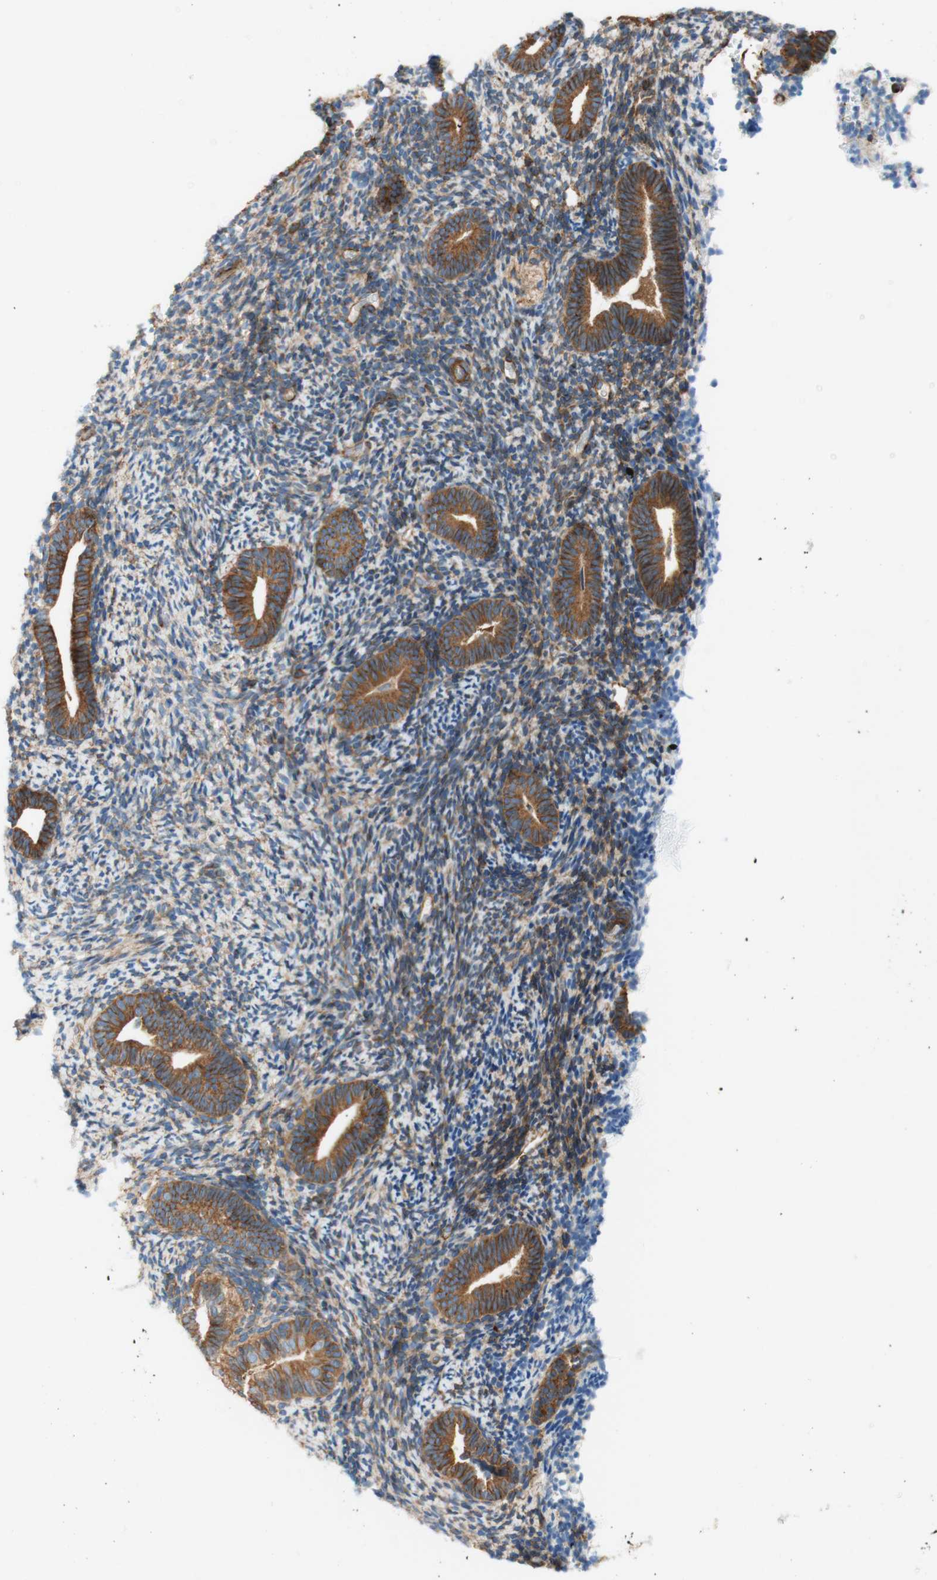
{"staining": {"intensity": "moderate", "quantity": ">75%", "location": "cytoplasmic/membranous"}, "tissue": "endometrium", "cell_type": "Cells in endometrial stroma", "image_type": "normal", "snomed": [{"axis": "morphology", "description": "Normal tissue, NOS"}, {"axis": "topography", "description": "Endometrium"}], "caption": "Immunohistochemical staining of normal human endometrium demonstrates medium levels of moderate cytoplasmic/membranous staining in about >75% of cells in endometrial stroma. (IHC, brightfield microscopy, high magnification).", "gene": "VPS26A", "patient": {"sex": "female", "age": 51}}